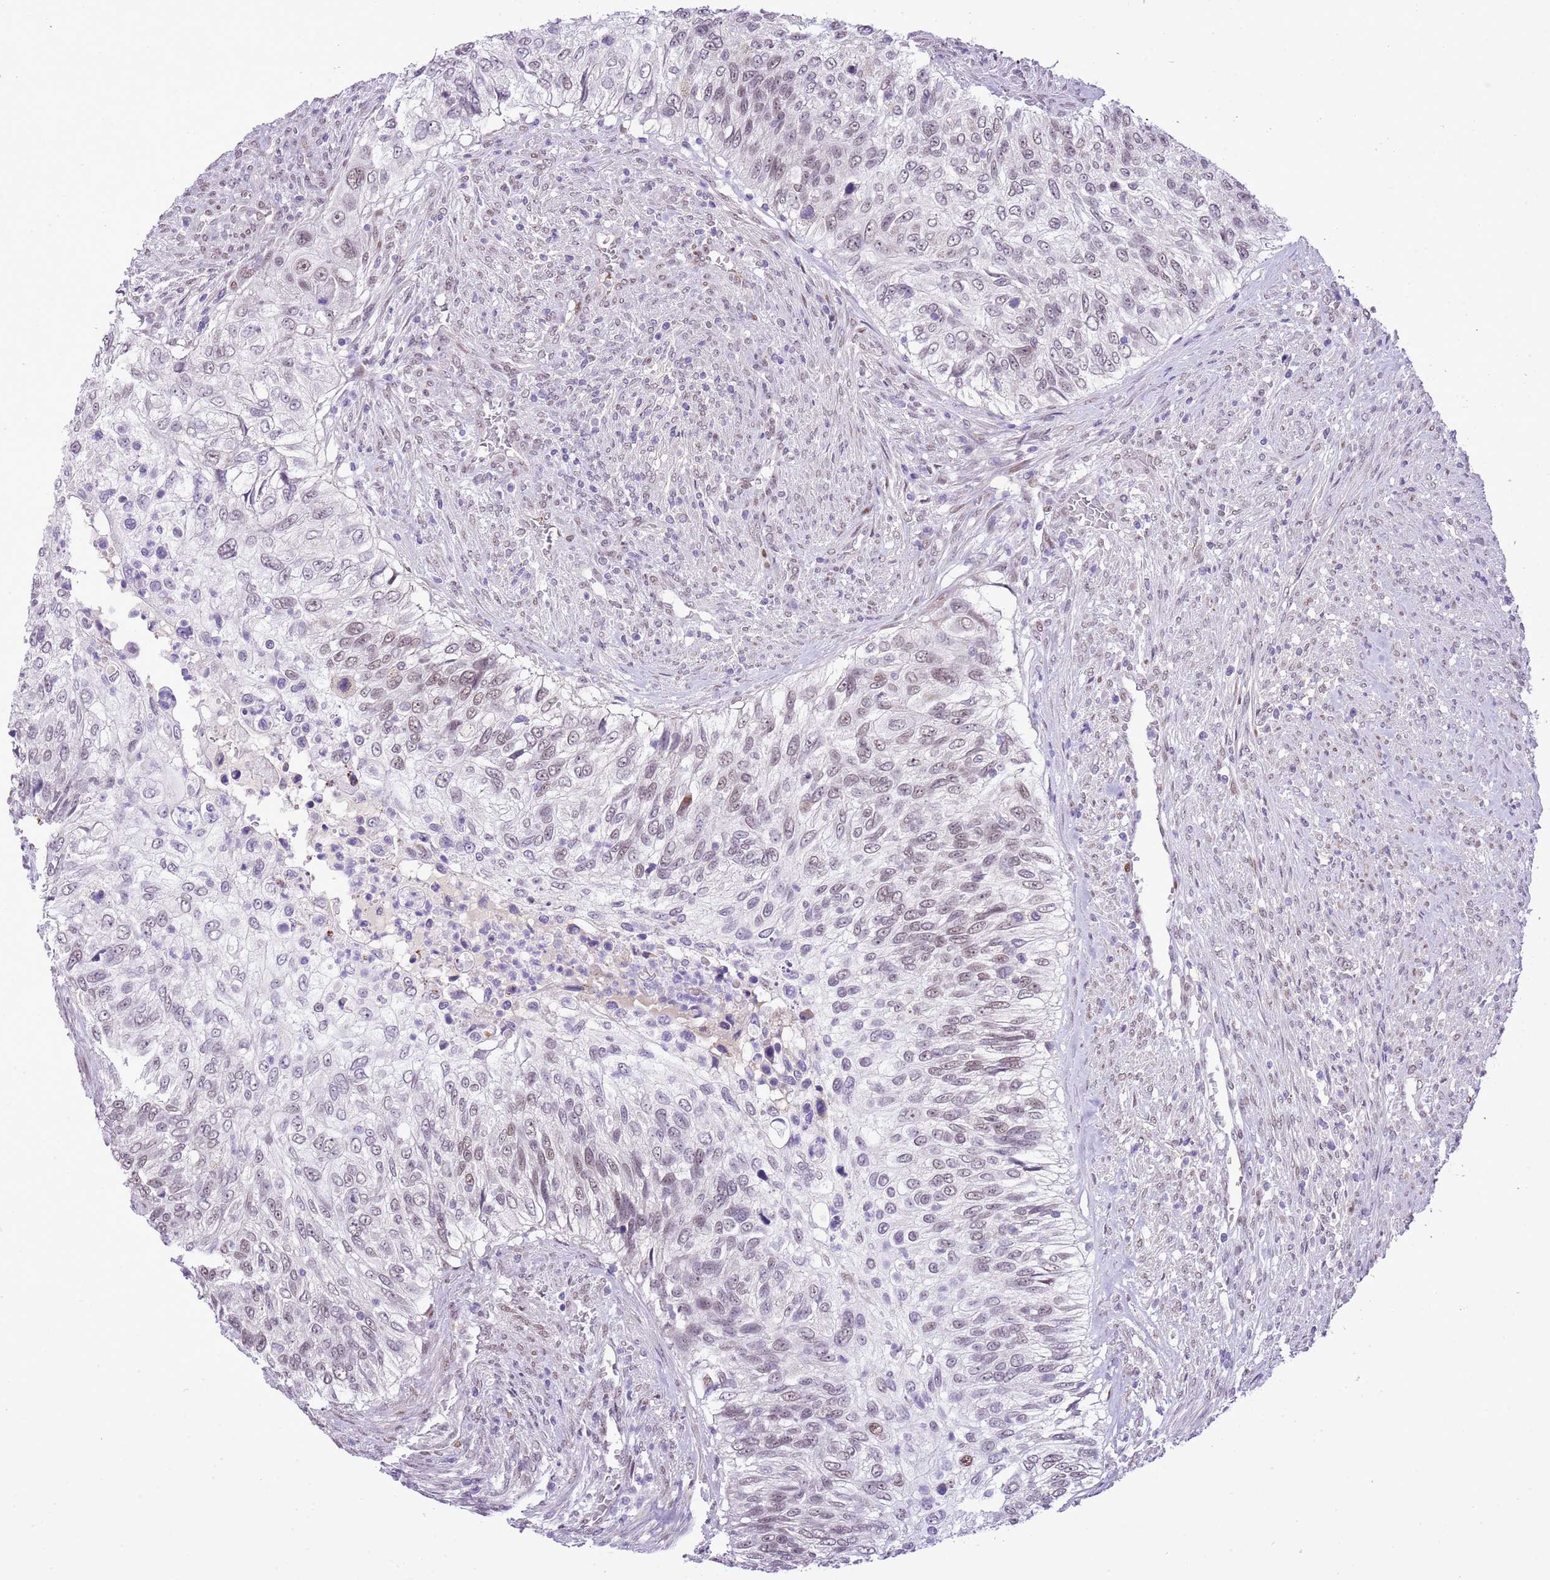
{"staining": {"intensity": "weak", "quantity": "25%-75%", "location": "nuclear"}, "tissue": "urothelial cancer", "cell_type": "Tumor cells", "image_type": "cancer", "snomed": [{"axis": "morphology", "description": "Urothelial carcinoma, High grade"}, {"axis": "topography", "description": "Urinary bladder"}], "caption": "Tumor cells reveal low levels of weak nuclear expression in approximately 25%-75% of cells in human urothelial cancer. Nuclei are stained in blue.", "gene": "NACC2", "patient": {"sex": "female", "age": 60}}